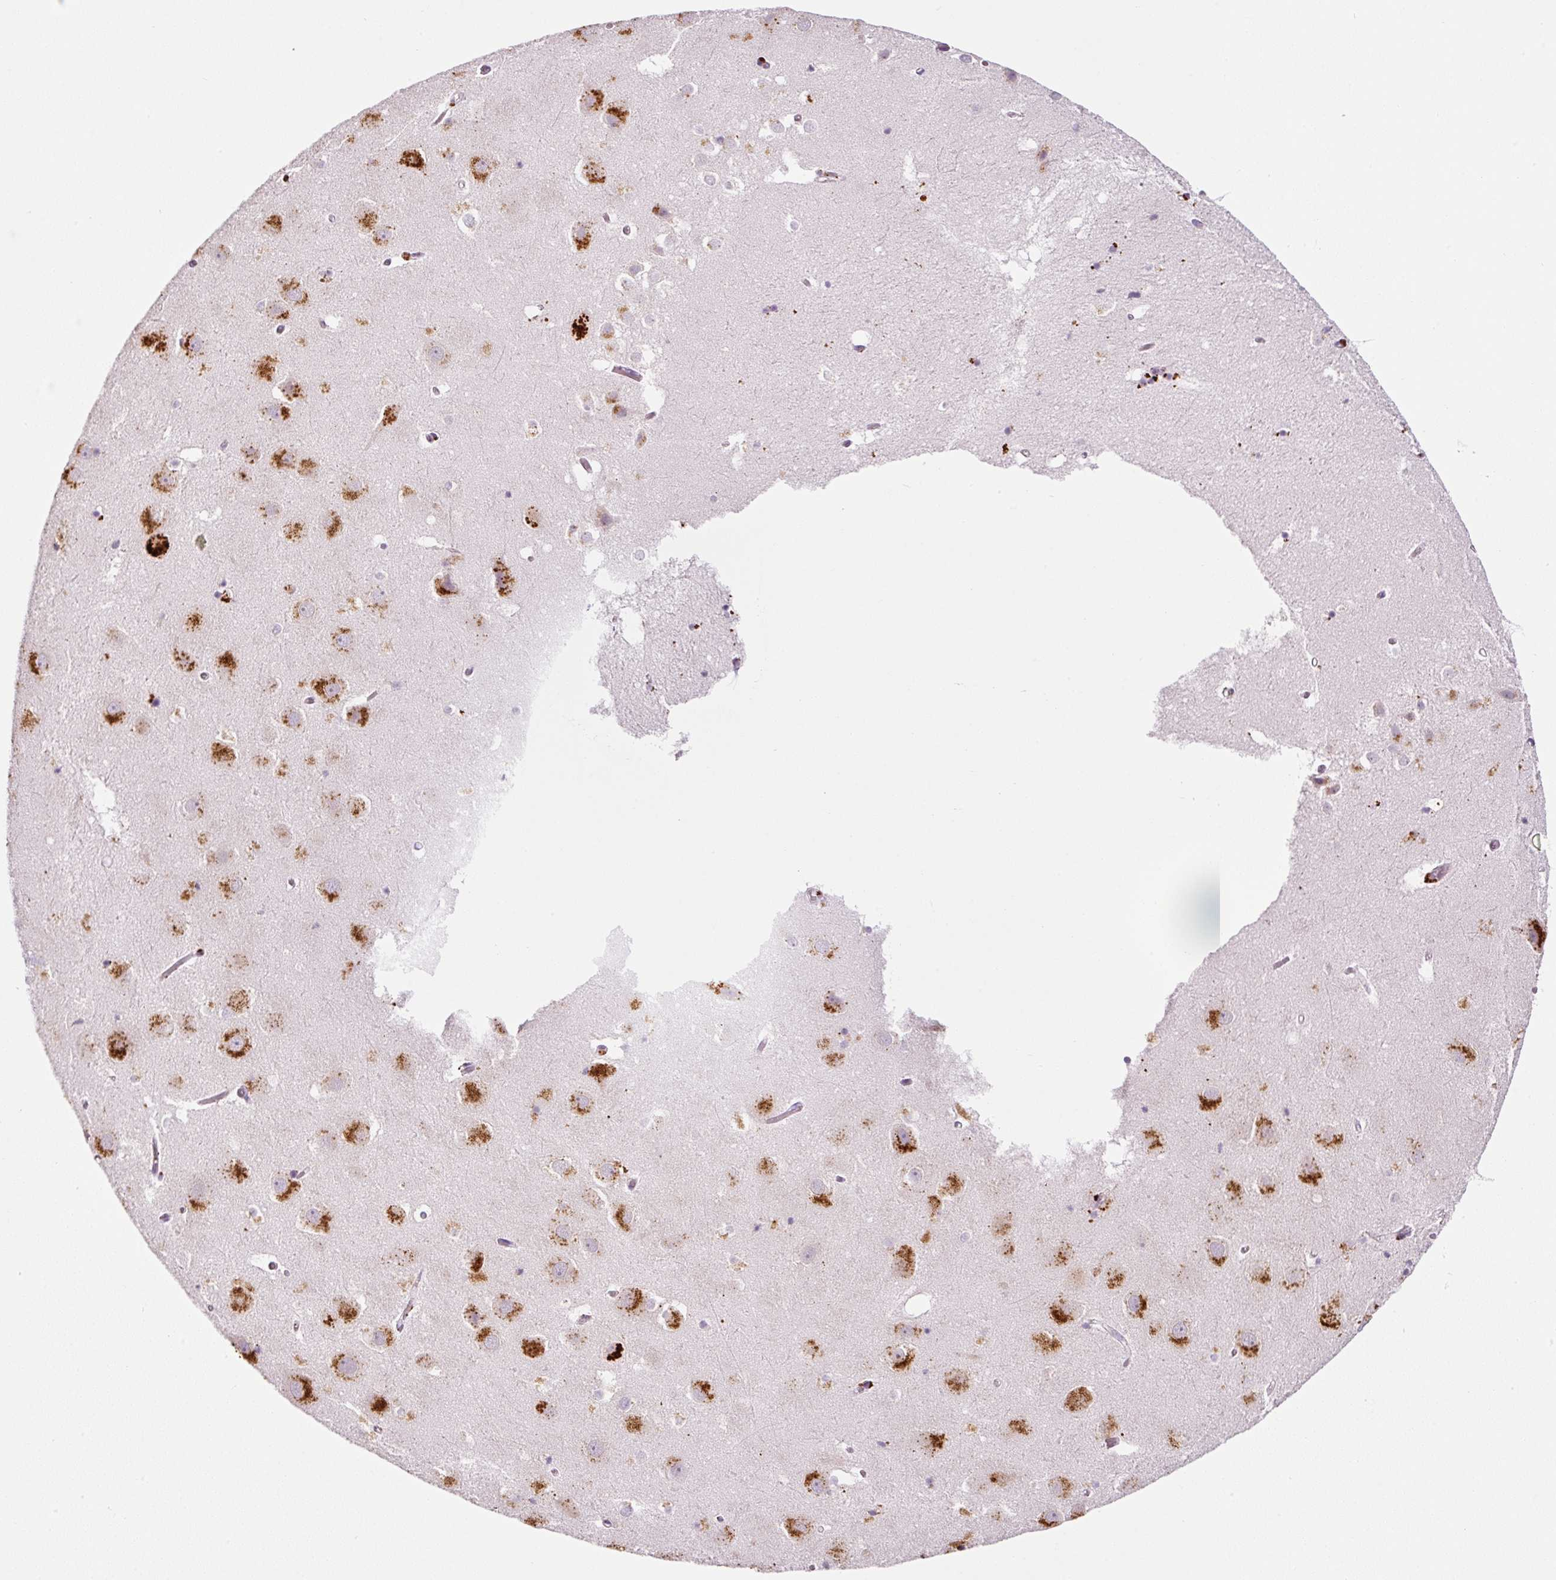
{"staining": {"intensity": "moderate", "quantity": "<25%", "location": "cytoplasmic/membranous"}, "tissue": "hippocampus", "cell_type": "Glial cells", "image_type": "normal", "snomed": [{"axis": "morphology", "description": "Normal tissue, NOS"}, {"axis": "topography", "description": "Hippocampus"}], "caption": "A micrograph showing moderate cytoplasmic/membranous expression in about <25% of glial cells in benign hippocampus, as visualized by brown immunohistochemical staining.", "gene": "ZNF639", "patient": {"sex": "female", "age": 52}}